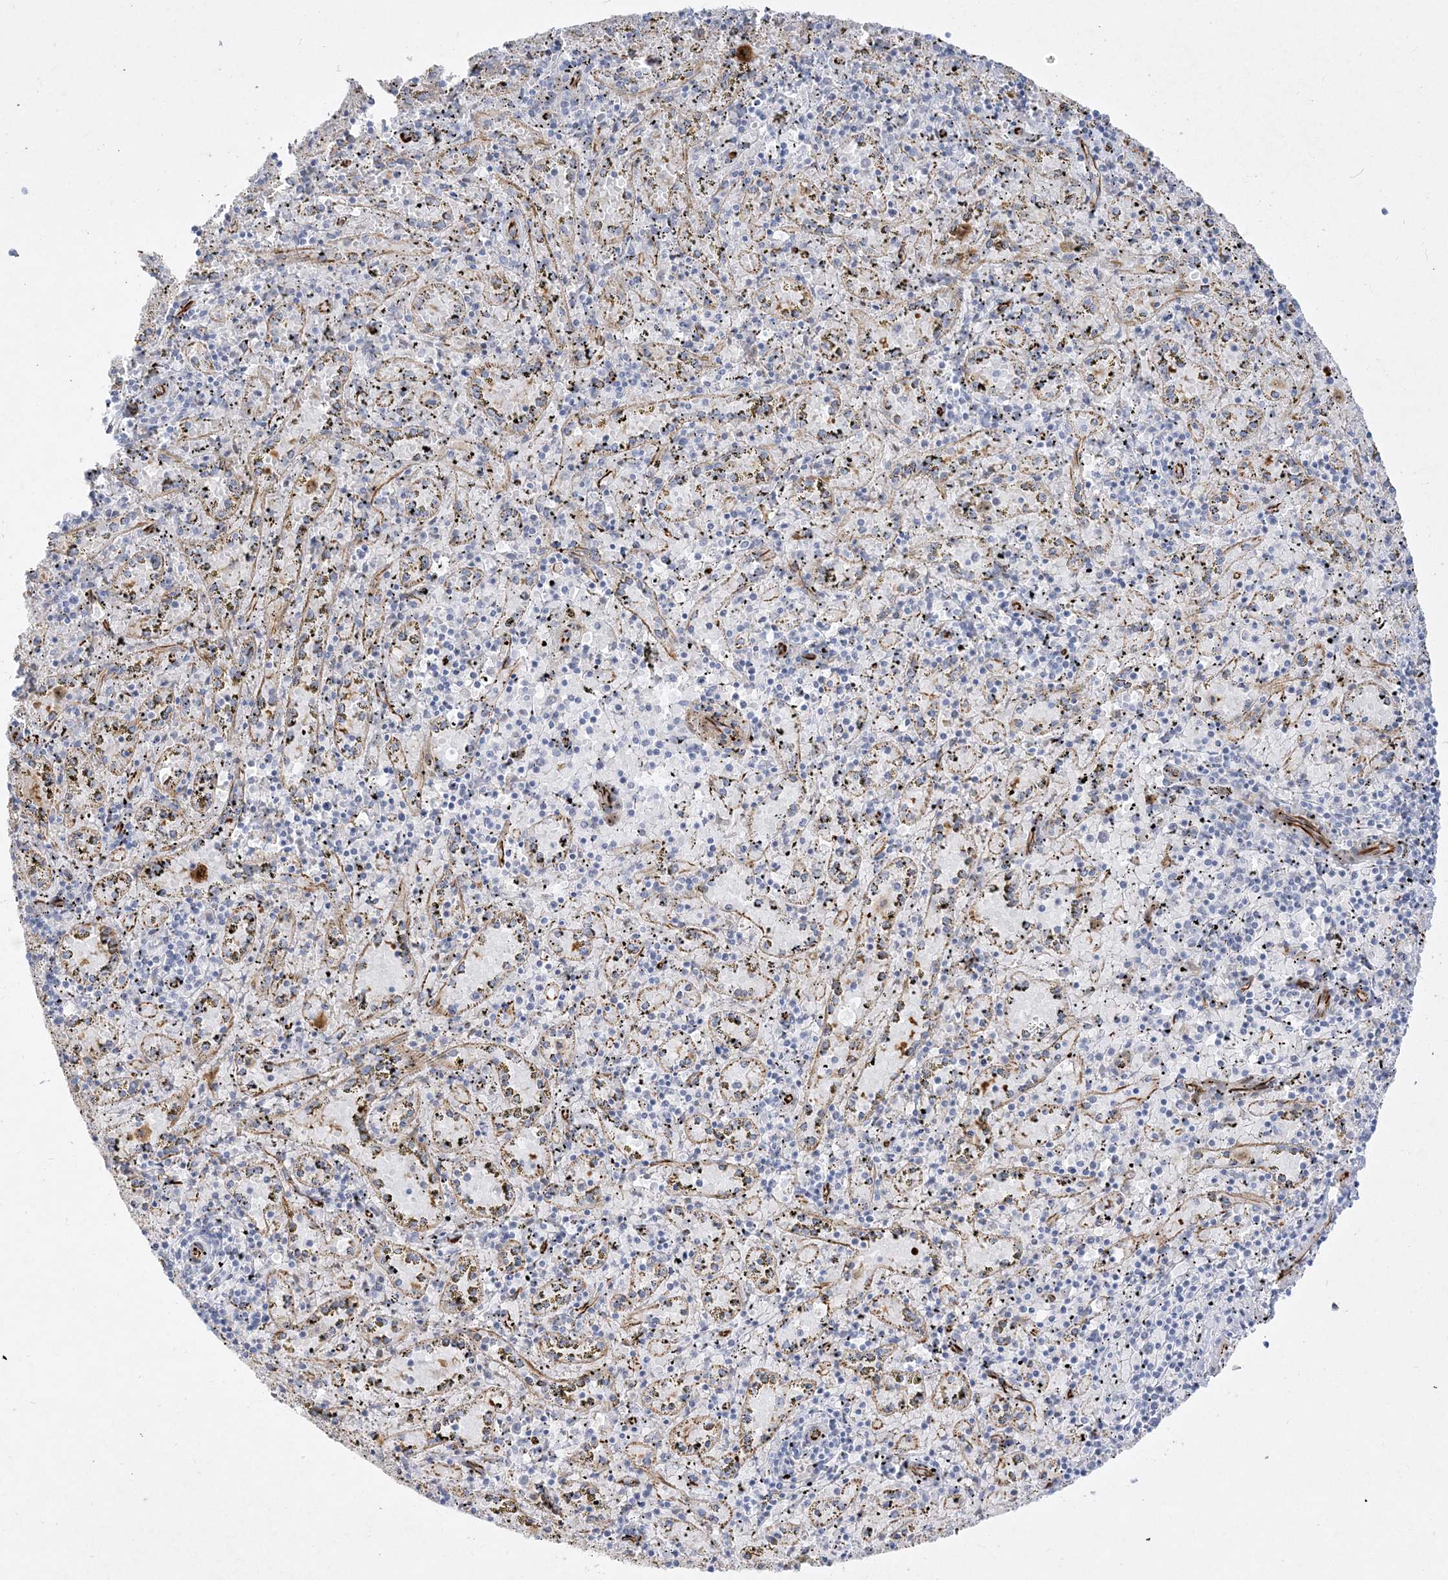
{"staining": {"intensity": "negative", "quantity": "none", "location": "none"}, "tissue": "spleen", "cell_type": "Cells in red pulp", "image_type": "normal", "snomed": [{"axis": "morphology", "description": "Normal tissue, NOS"}, {"axis": "topography", "description": "Spleen"}], "caption": "Unremarkable spleen was stained to show a protein in brown. There is no significant expression in cells in red pulp. The staining is performed using DAB (3,3'-diaminobenzidine) brown chromogen with nuclei counter-stained in using hematoxylin.", "gene": "GPAT2", "patient": {"sex": "male", "age": 11}}